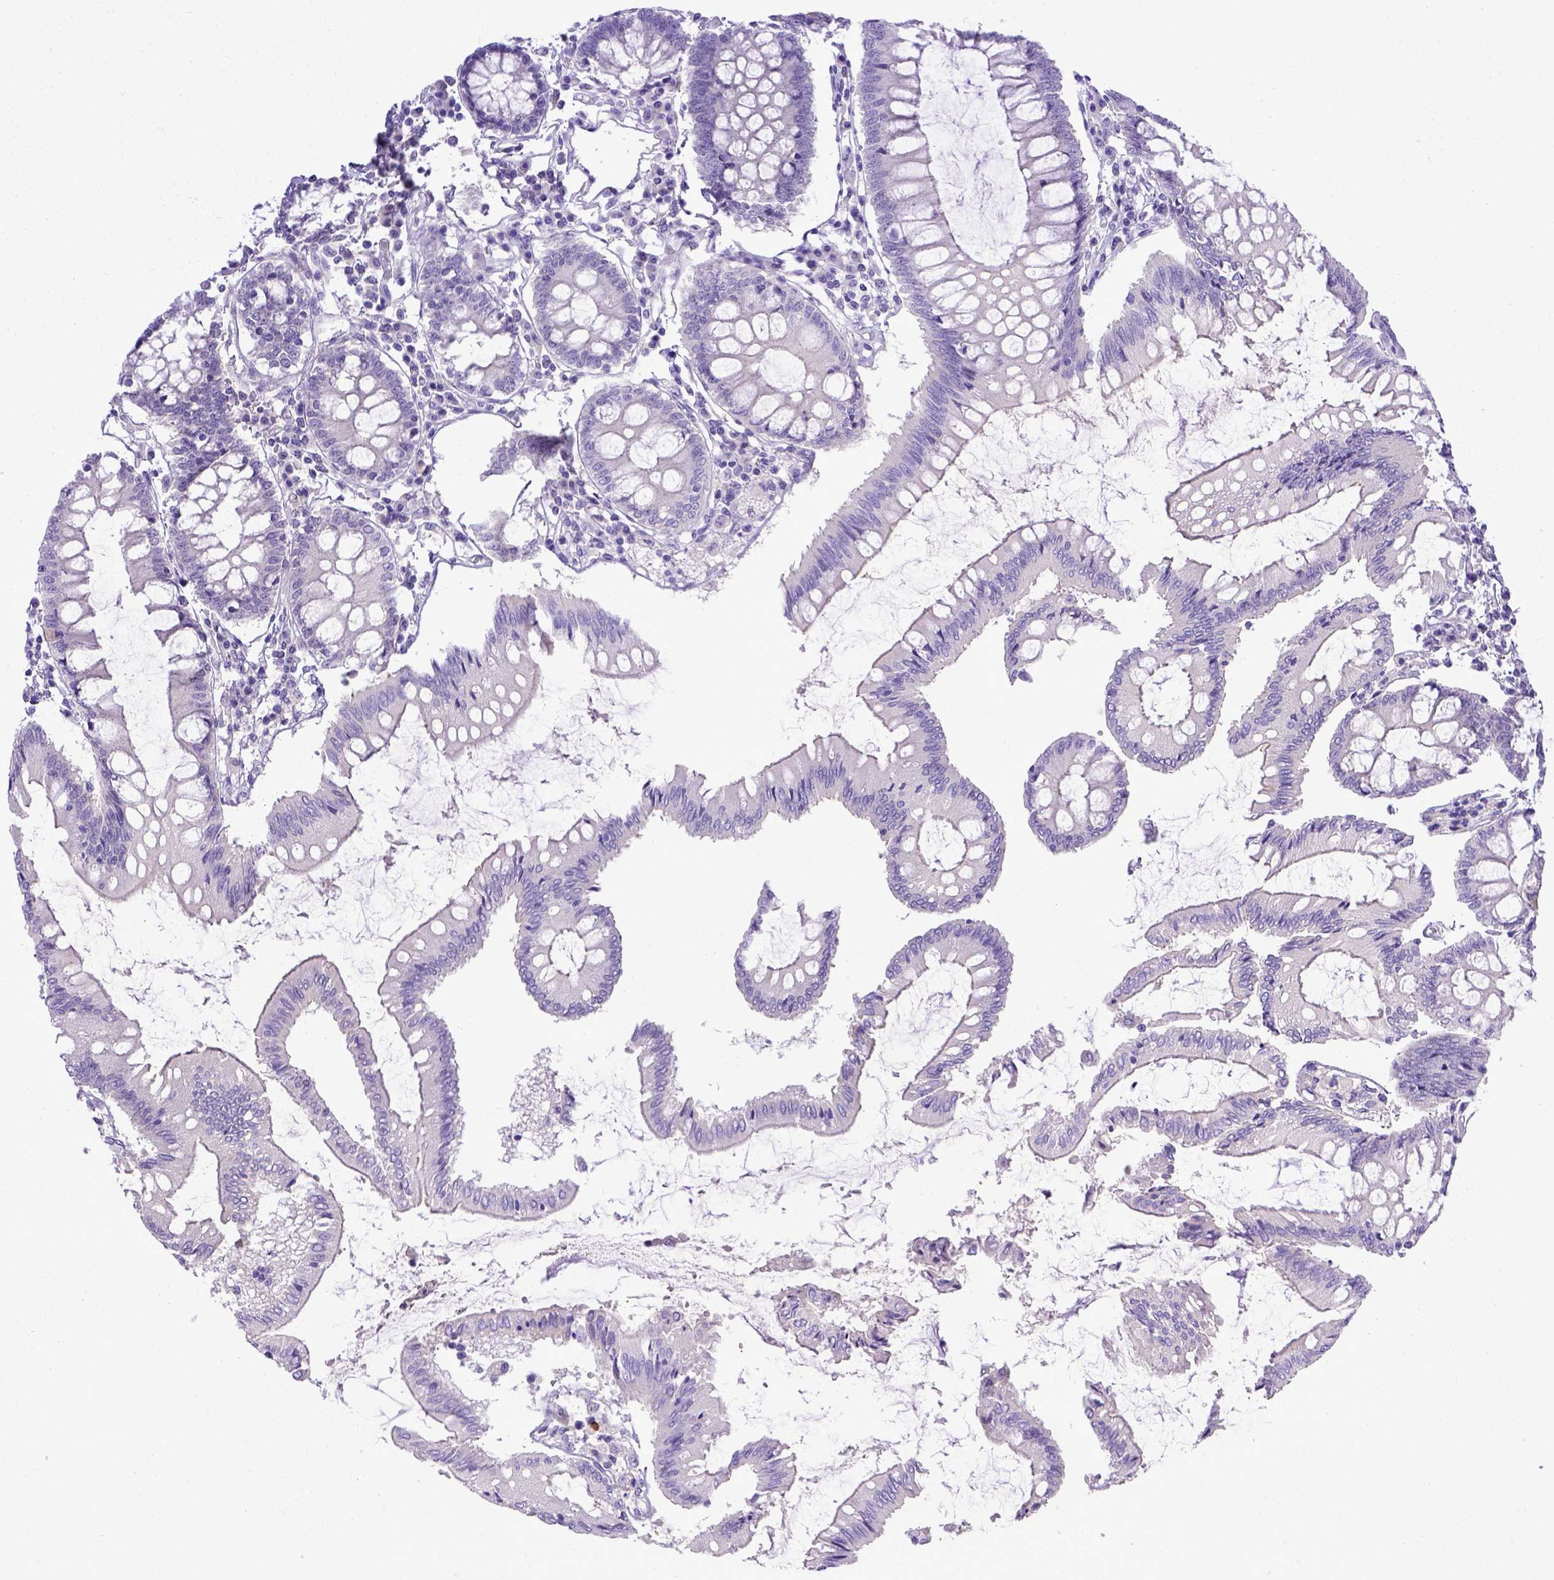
{"staining": {"intensity": "negative", "quantity": "none", "location": "none"}, "tissue": "colon", "cell_type": "Endothelial cells", "image_type": "normal", "snomed": [{"axis": "morphology", "description": "Normal tissue, NOS"}, {"axis": "morphology", "description": "Adenocarcinoma, NOS"}, {"axis": "topography", "description": "Colon"}], "caption": "This is an immunohistochemistry (IHC) micrograph of unremarkable human colon. There is no positivity in endothelial cells.", "gene": "BTN1A1", "patient": {"sex": "male", "age": 83}}